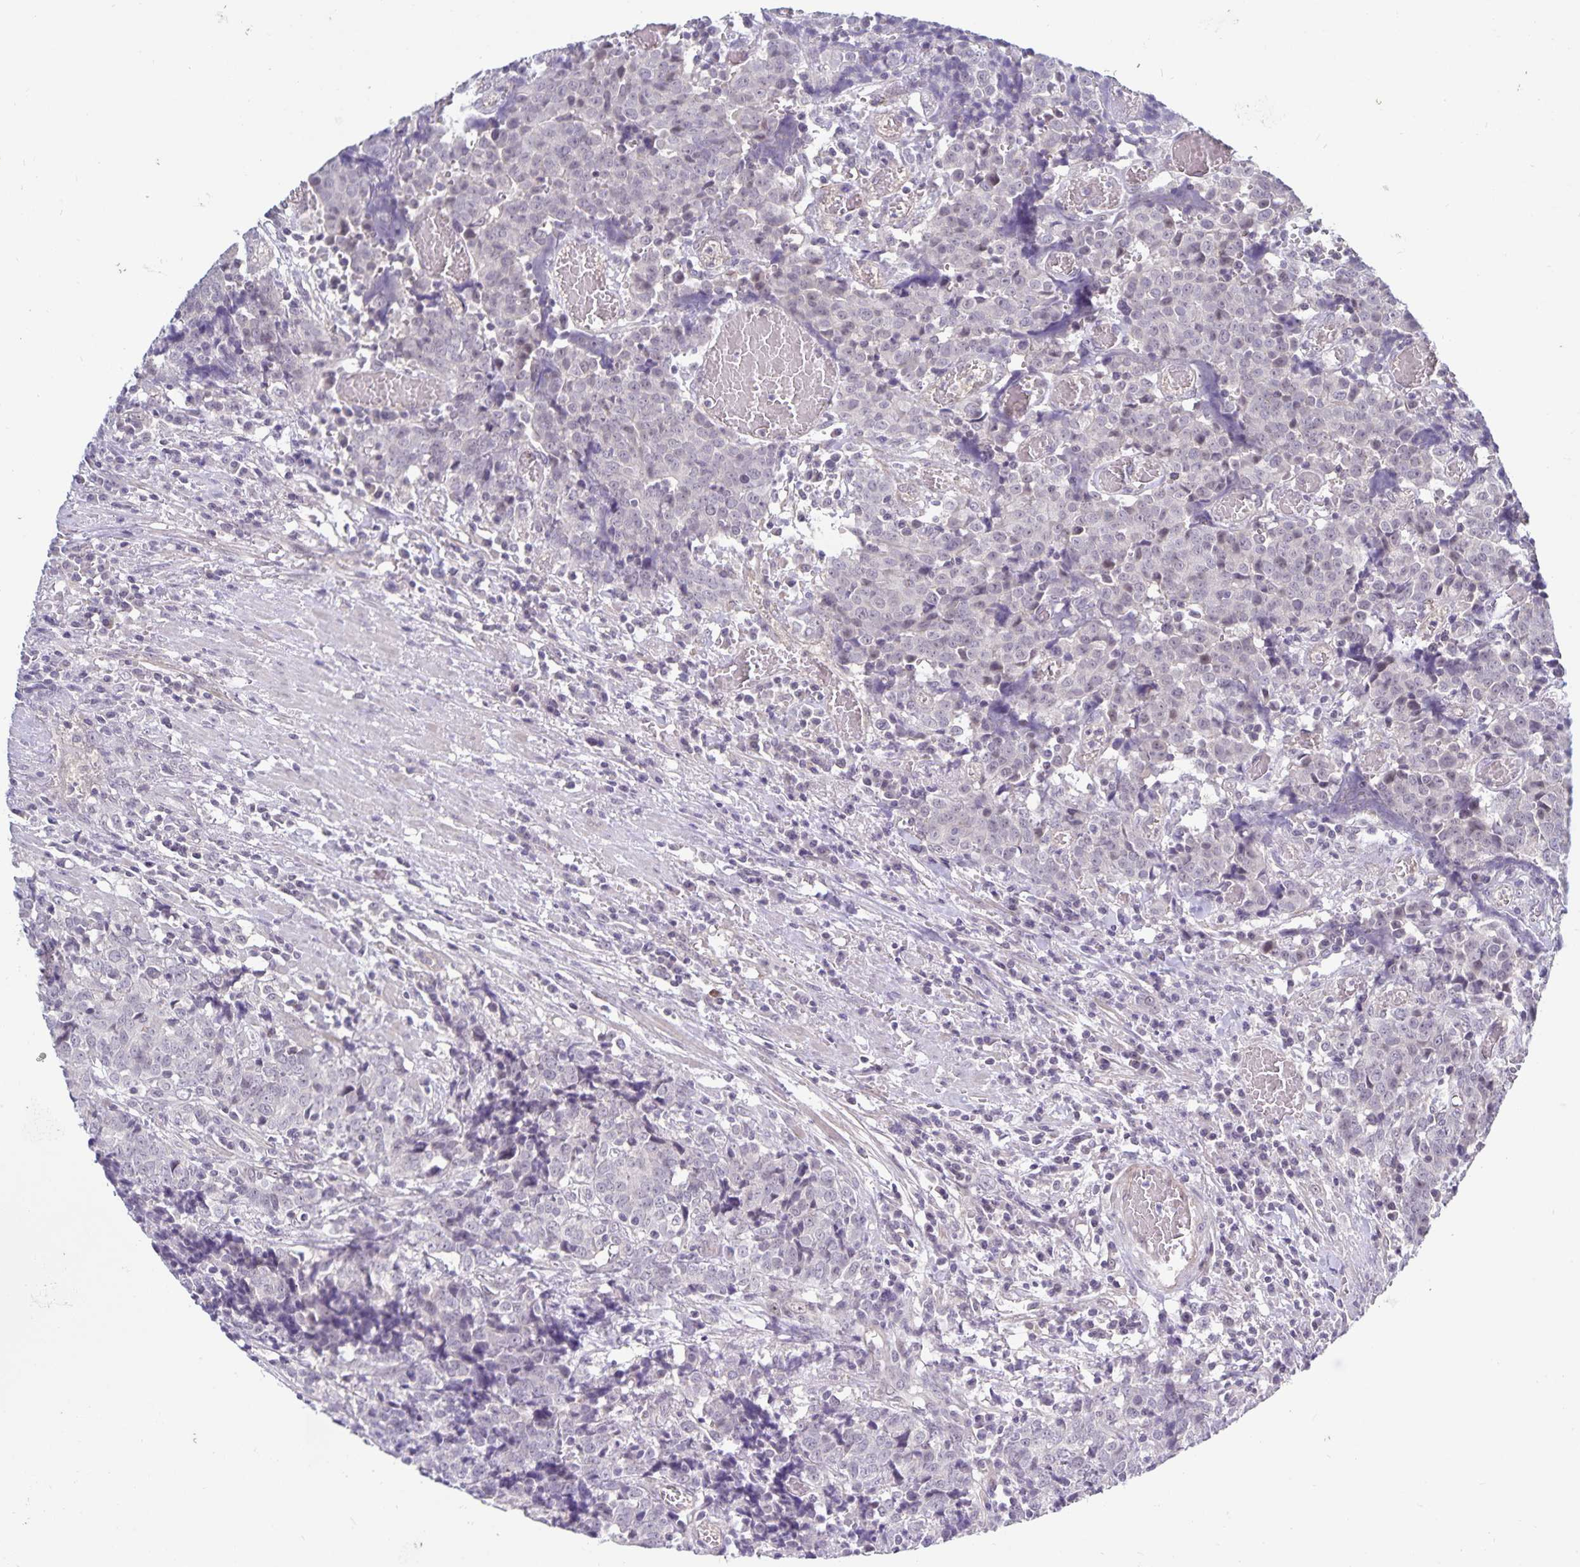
{"staining": {"intensity": "negative", "quantity": "none", "location": "none"}, "tissue": "prostate cancer", "cell_type": "Tumor cells", "image_type": "cancer", "snomed": [{"axis": "morphology", "description": "Adenocarcinoma, High grade"}, {"axis": "topography", "description": "Prostate and seminal vesicle, NOS"}], "caption": "Immunohistochemical staining of human prostate adenocarcinoma (high-grade) exhibits no significant positivity in tumor cells. (Brightfield microscopy of DAB immunohistochemistry at high magnification).", "gene": "CDKN2B", "patient": {"sex": "male", "age": 60}}